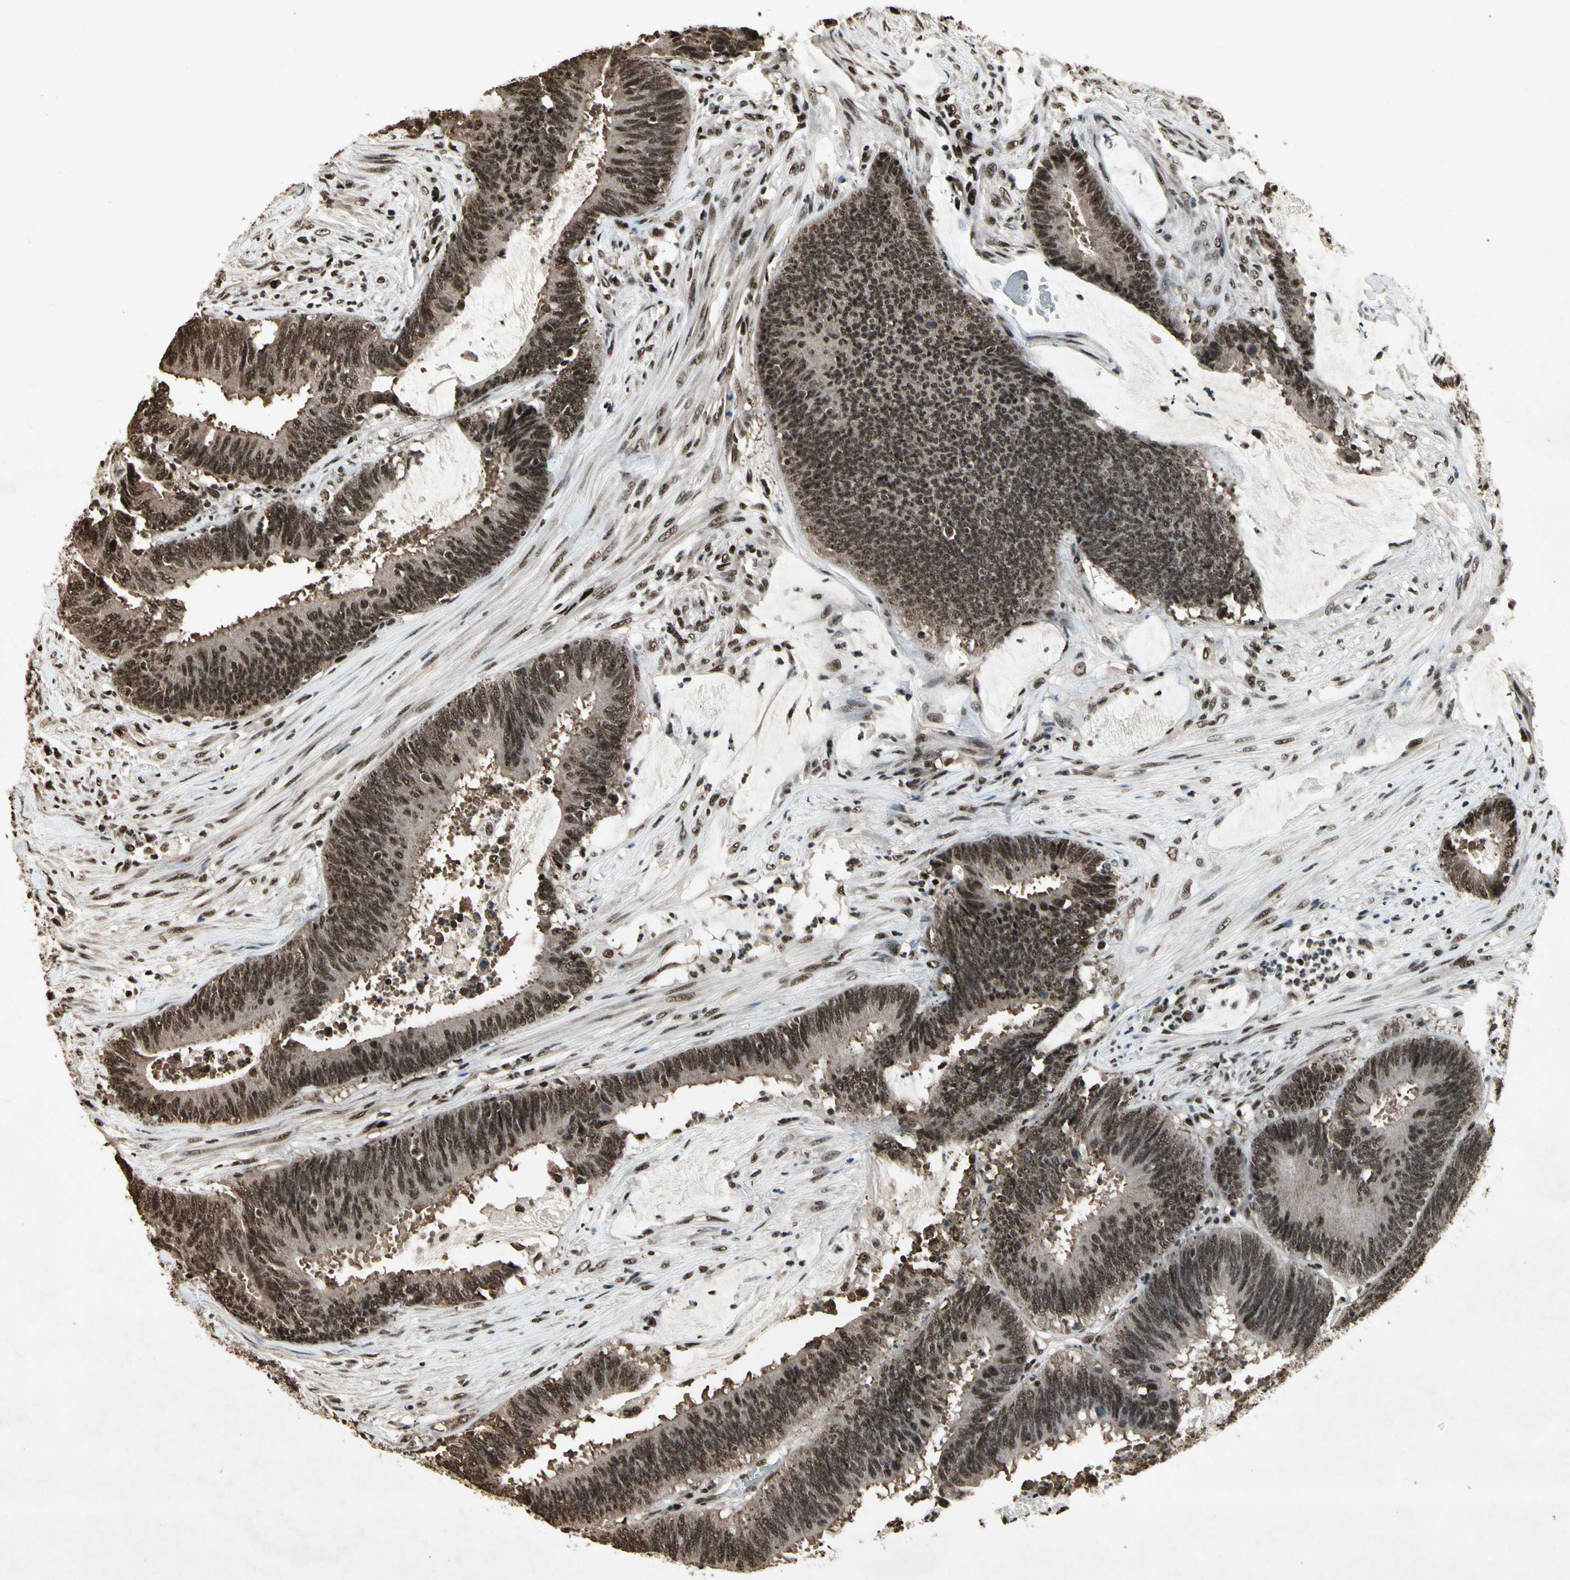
{"staining": {"intensity": "strong", "quantity": ">75%", "location": "nuclear"}, "tissue": "colorectal cancer", "cell_type": "Tumor cells", "image_type": "cancer", "snomed": [{"axis": "morphology", "description": "Adenocarcinoma, NOS"}, {"axis": "topography", "description": "Rectum"}], "caption": "Tumor cells demonstrate high levels of strong nuclear expression in about >75% of cells in human colorectal adenocarcinoma.", "gene": "TBX2", "patient": {"sex": "female", "age": 66}}